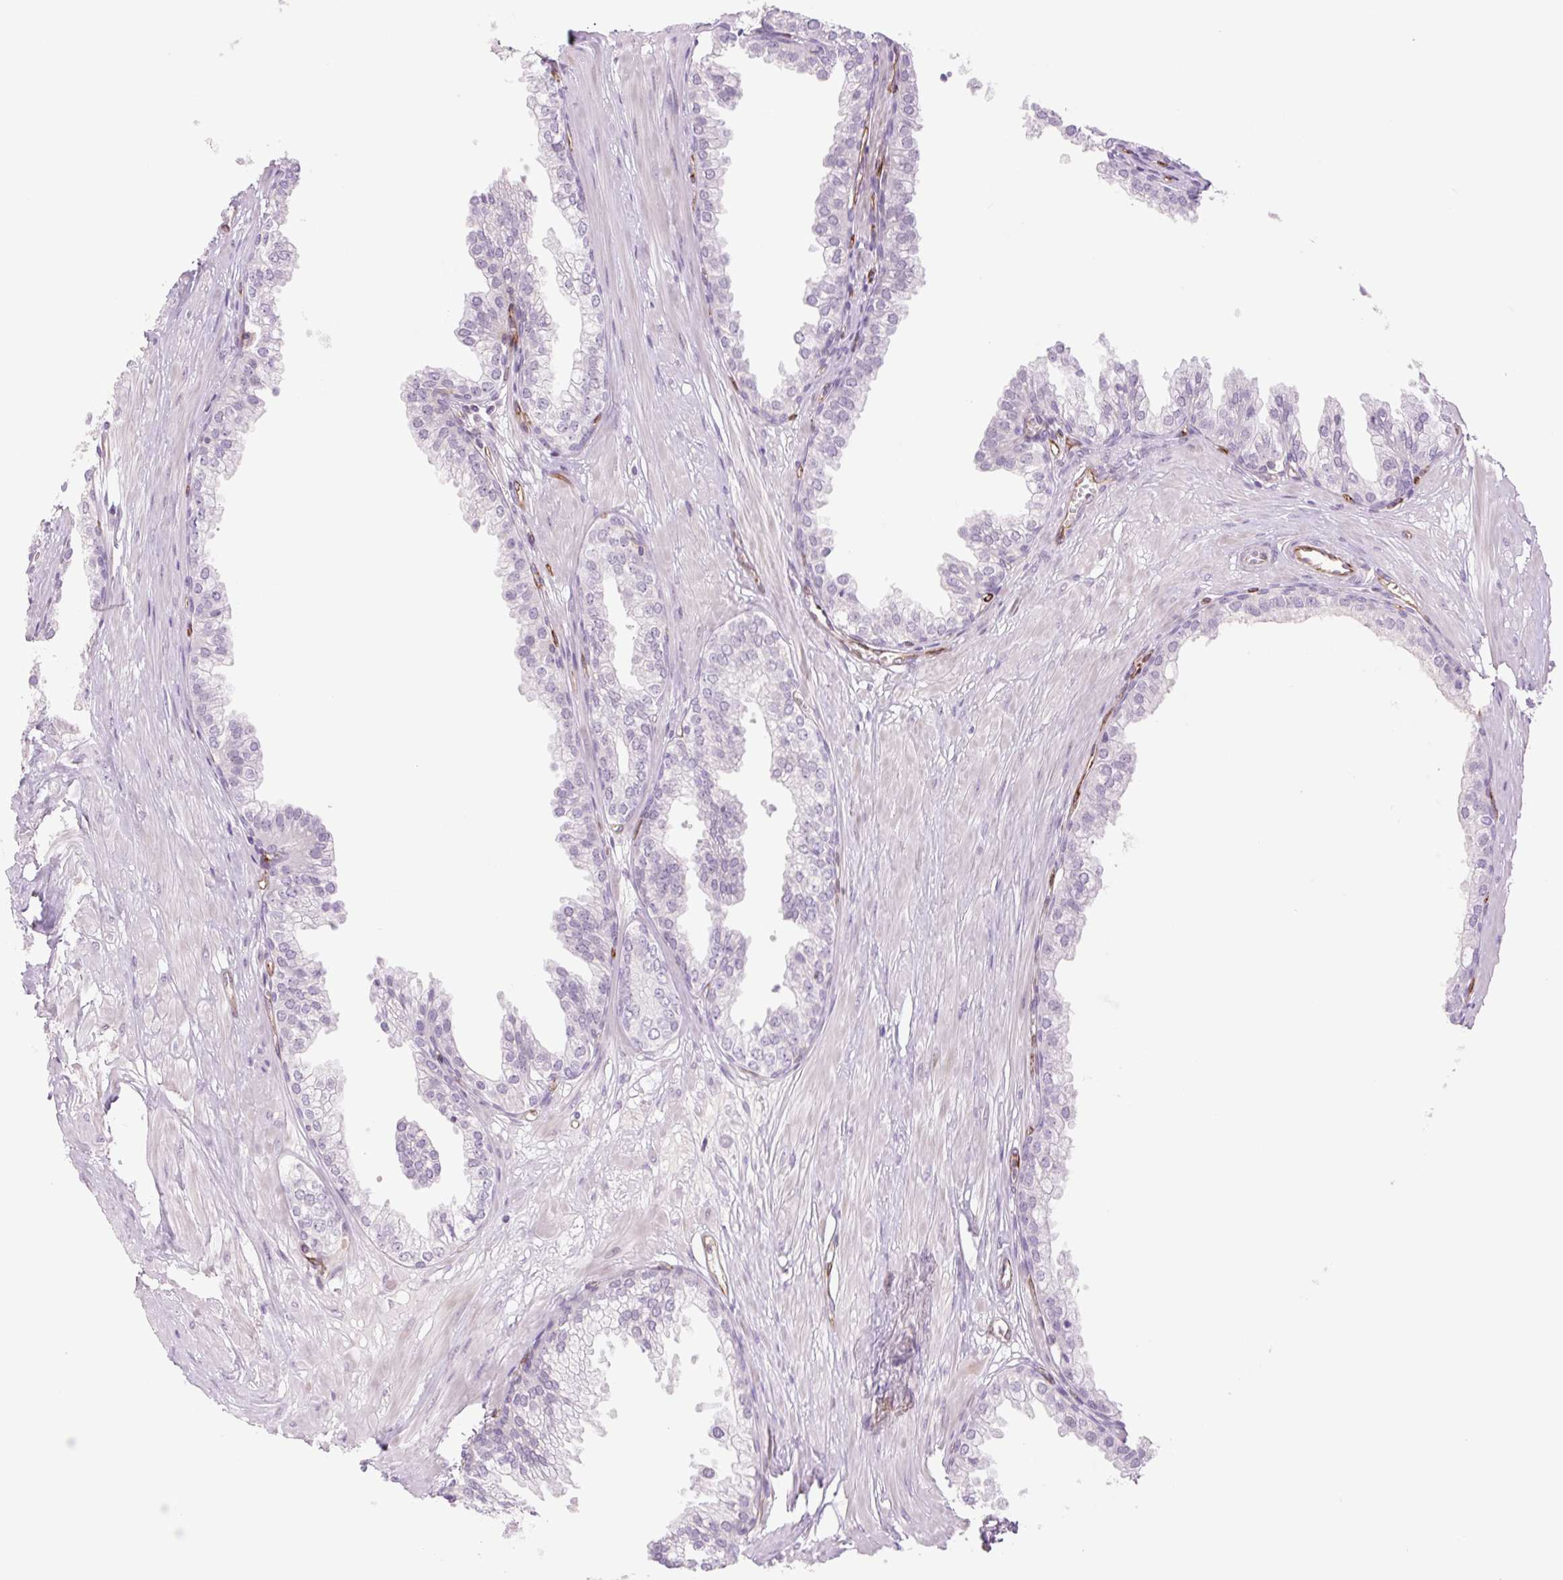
{"staining": {"intensity": "negative", "quantity": "none", "location": "none"}, "tissue": "prostate", "cell_type": "Glandular cells", "image_type": "normal", "snomed": [{"axis": "morphology", "description": "Normal tissue, NOS"}, {"axis": "topography", "description": "Prostate"}, {"axis": "topography", "description": "Peripheral nerve tissue"}], "caption": "This is an IHC histopathology image of normal human prostate. There is no staining in glandular cells.", "gene": "ZFYVE21", "patient": {"sex": "male", "age": 55}}